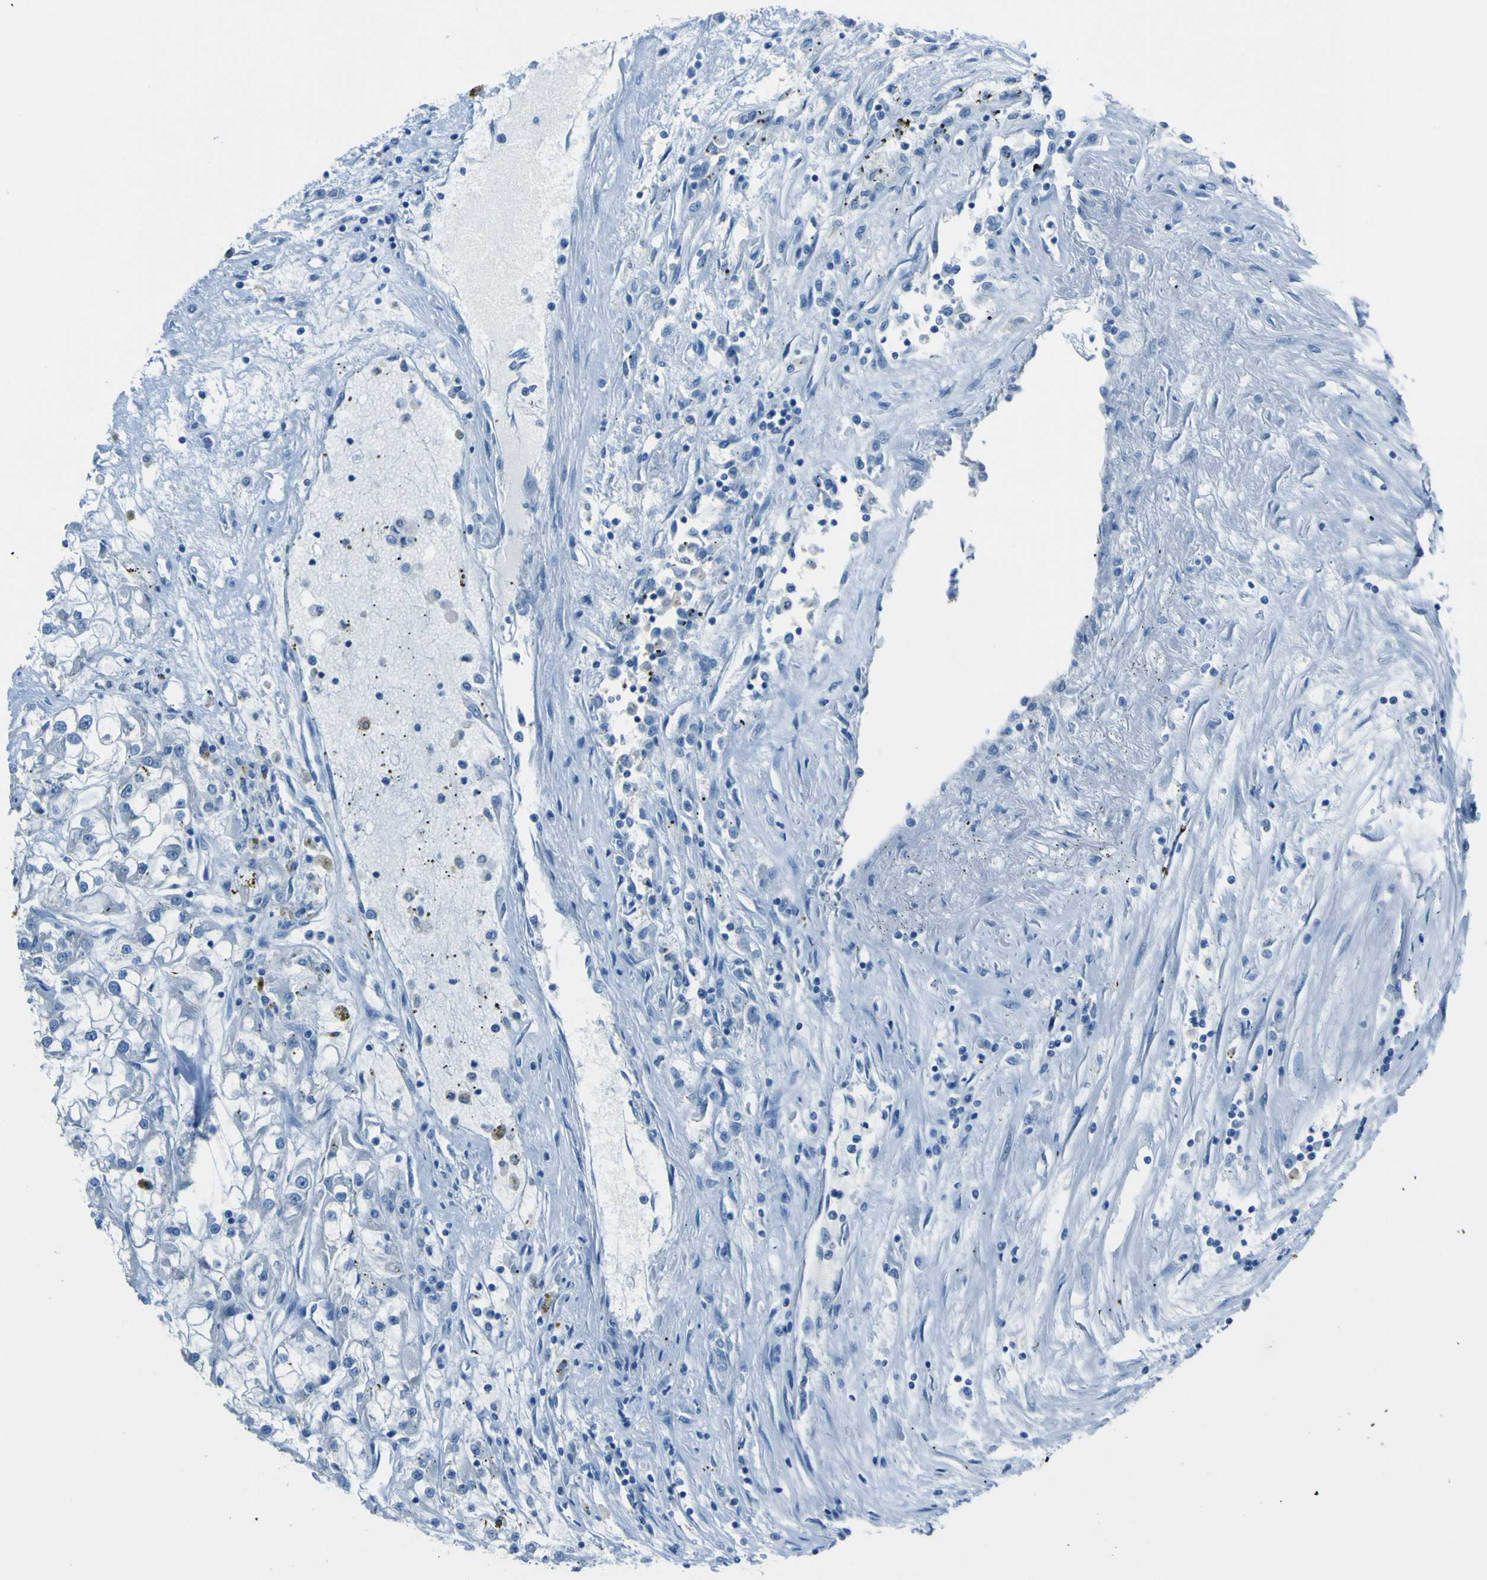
{"staining": {"intensity": "negative", "quantity": "none", "location": "none"}, "tissue": "renal cancer", "cell_type": "Tumor cells", "image_type": "cancer", "snomed": [{"axis": "morphology", "description": "Adenocarcinoma, NOS"}, {"axis": "topography", "description": "Kidney"}], "caption": "Renal cancer stained for a protein using immunohistochemistry shows no expression tumor cells.", "gene": "PHKG1", "patient": {"sex": "female", "age": 52}}